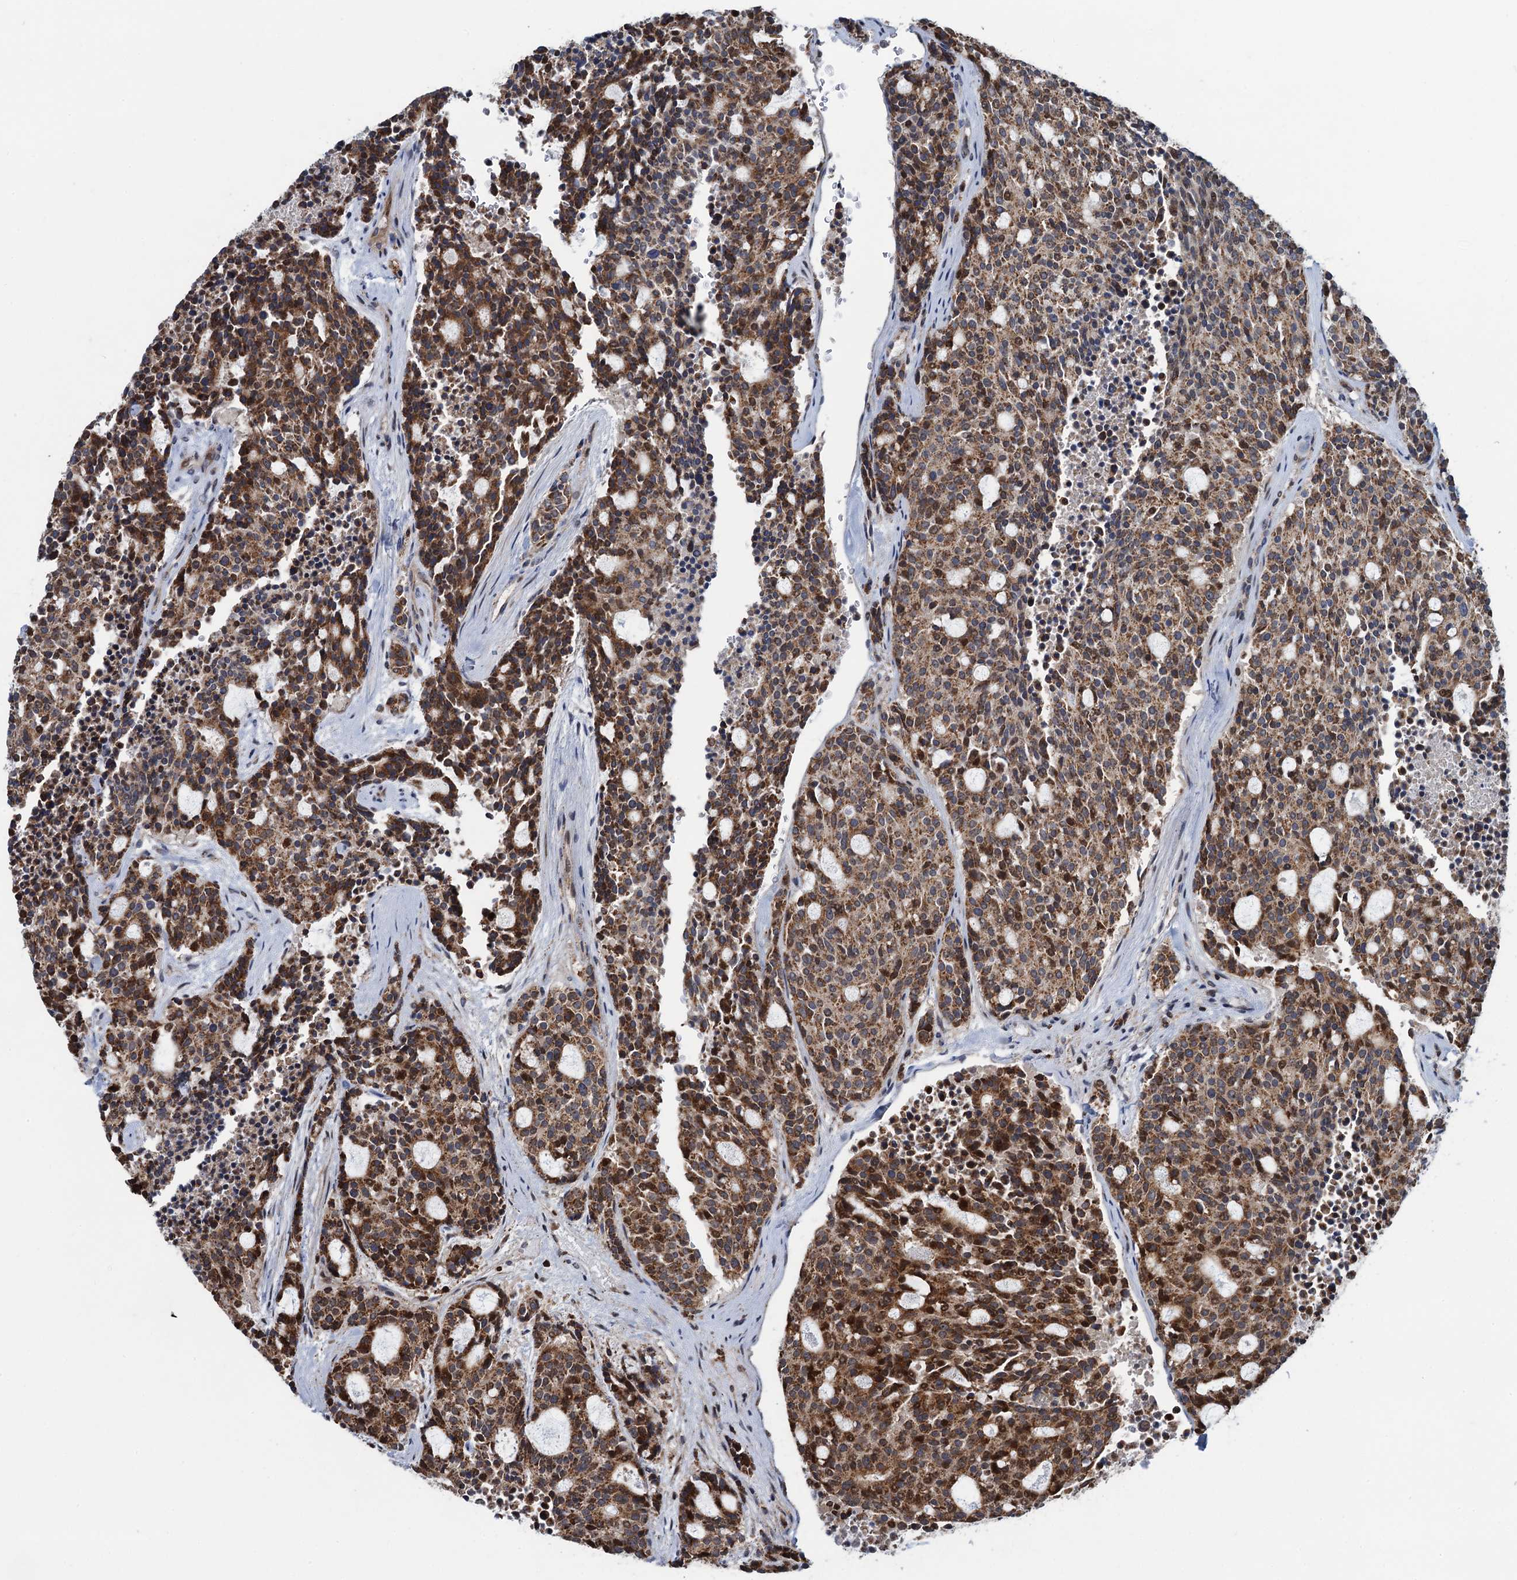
{"staining": {"intensity": "strong", "quantity": ">75%", "location": "cytoplasmic/membranous"}, "tissue": "carcinoid", "cell_type": "Tumor cells", "image_type": "cancer", "snomed": [{"axis": "morphology", "description": "Carcinoid, malignant, NOS"}, {"axis": "topography", "description": "Pancreas"}], "caption": "Strong cytoplasmic/membranous expression is appreciated in approximately >75% of tumor cells in carcinoid. The staining was performed using DAB (3,3'-diaminobenzidine) to visualize the protein expression in brown, while the nuclei were stained in blue with hematoxylin (Magnification: 20x).", "gene": "CCDC102A", "patient": {"sex": "female", "age": 54}}